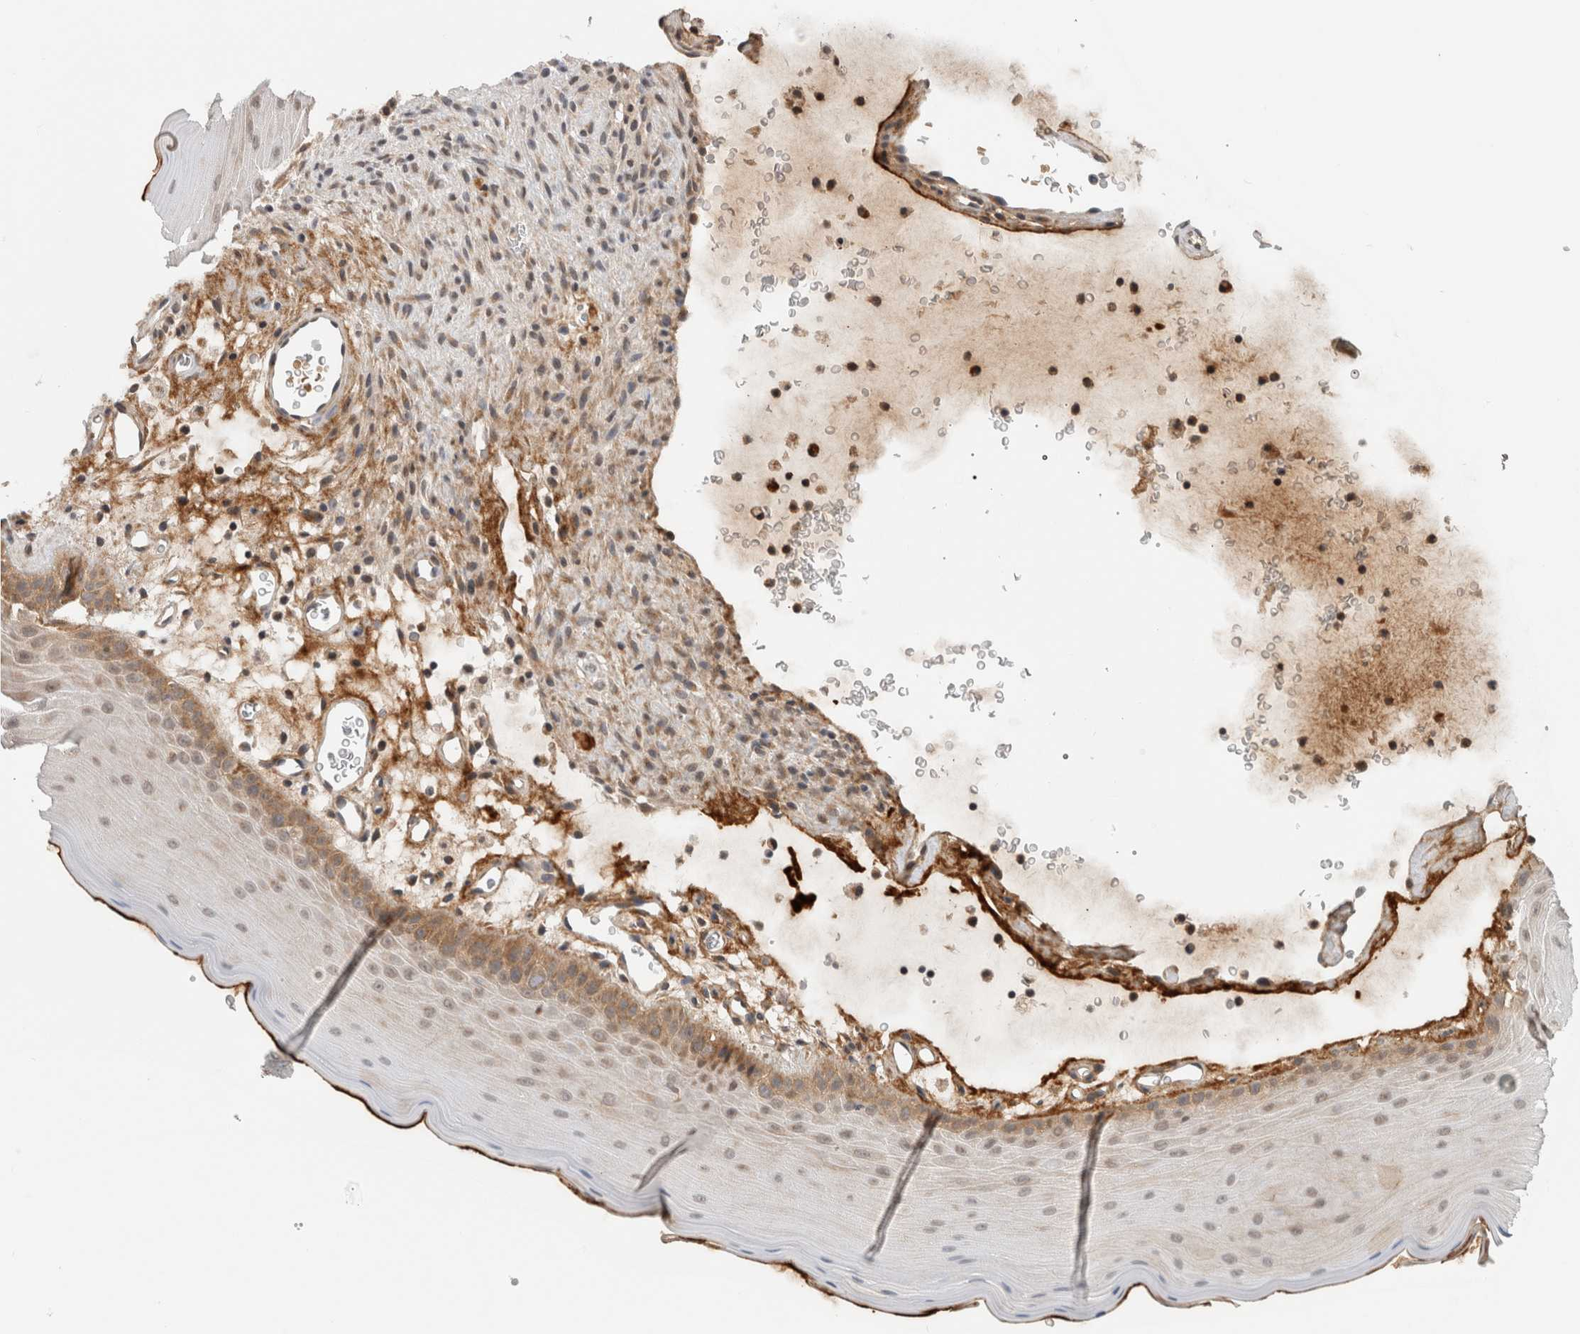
{"staining": {"intensity": "moderate", "quantity": "<25%", "location": "cytoplasmic/membranous"}, "tissue": "oral mucosa", "cell_type": "Squamous epithelial cells", "image_type": "normal", "snomed": [{"axis": "morphology", "description": "Normal tissue, NOS"}, {"axis": "topography", "description": "Oral tissue"}], "caption": "Immunohistochemistry staining of unremarkable oral mucosa, which exhibits low levels of moderate cytoplasmic/membranous staining in about <25% of squamous epithelial cells indicating moderate cytoplasmic/membranous protein expression. The staining was performed using DAB (brown) for protein detection and nuclei were counterstained in hematoxylin (blue).", "gene": "CMC2", "patient": {"sex": "male", "age": 13}}